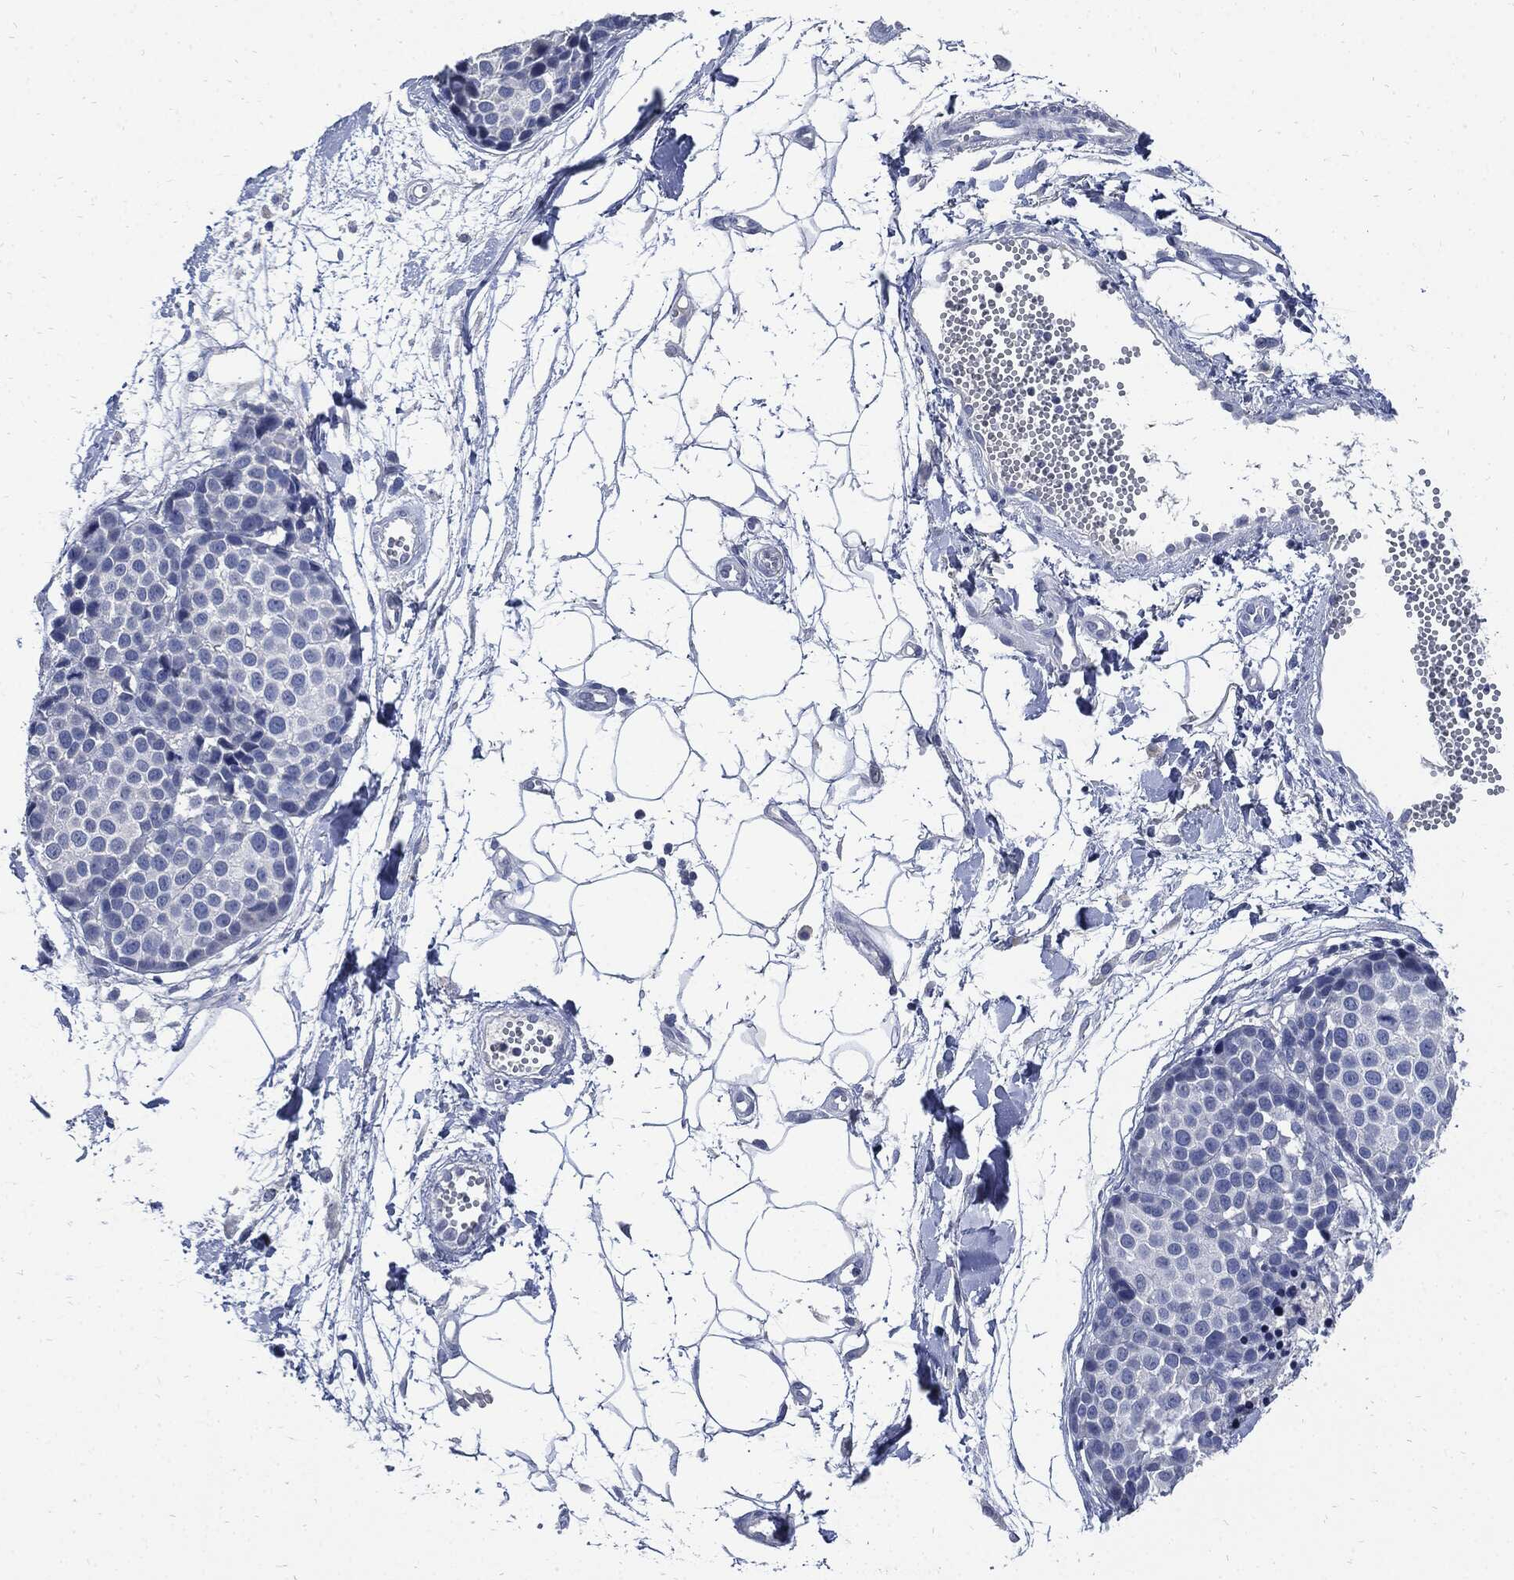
{"staining": {"intensity": "negative", "quantity": "none", "location": "none"}, "tissue": "melanoma", "cell_type": "Tumor cells", "image_type": "cancer", "snomed": [{"axis": "morphology", "description": "Malignant melanoma, NOS"}, {"axis": "topography", "description": "Skin"}], "caption": "Photomicrograph shows no protein expression in tumor cells of malignant melanoma tissue.", "gene": "CPE", "patient": {"sex": "female", "age": 86}}